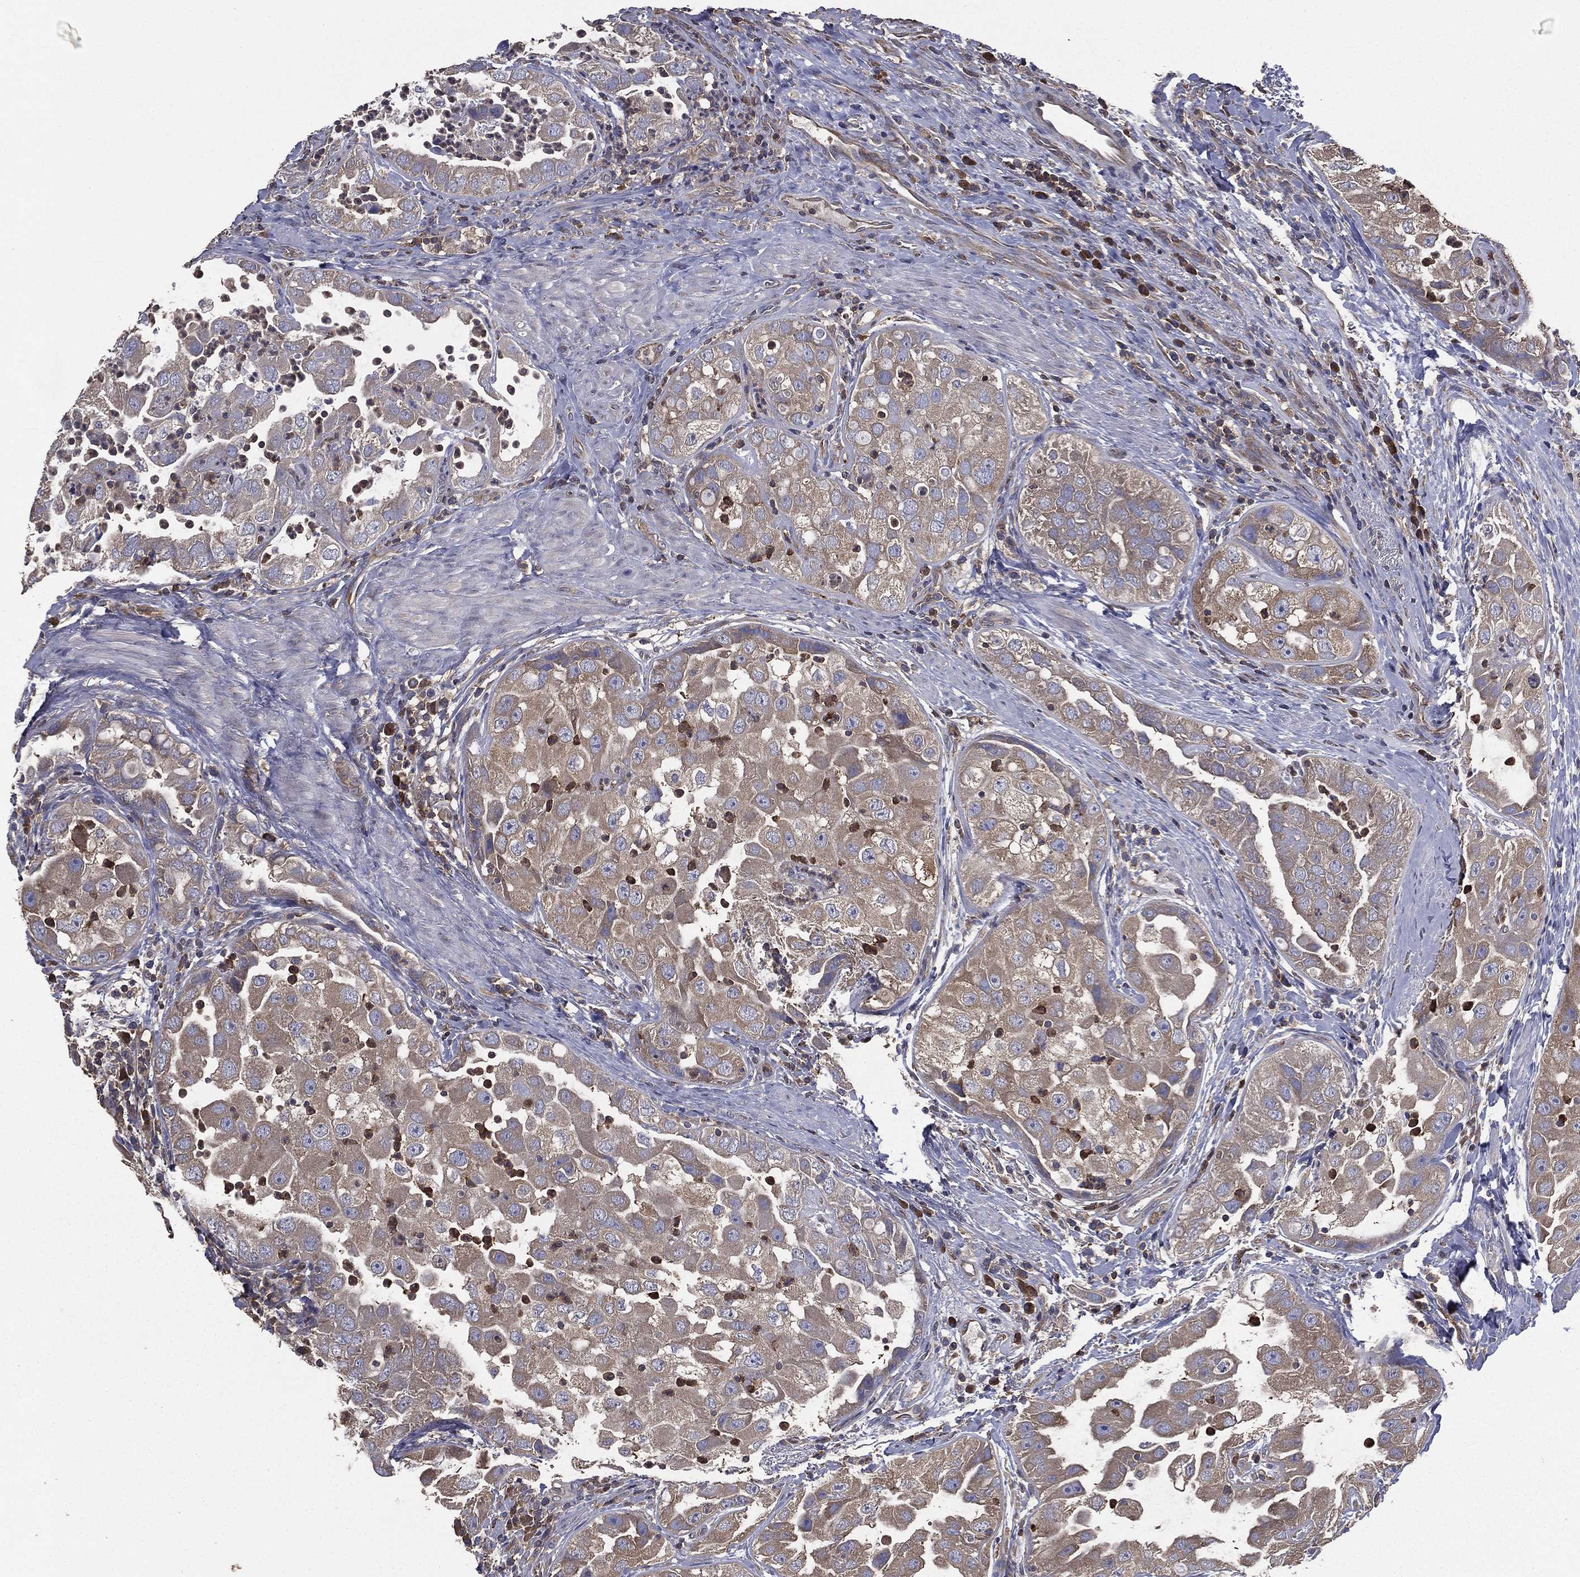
{"staining": {"intensity": "weak", "quantity": ">75%", "location": "cytoplasmic/membranous"}, "tissue": "urothelial cancer", "cell_type": "Tumor cells", "image_type": "cancer", "snomed": [{"axis": "morphology", "description": "Urothelial carcinoma, High grade"}, {"axis": "topography", "description": "Urinary bladder"}], "caption": "Human urothelial cancer stained for a protein (brown) shows weak cytoplasmic/membranous positive positivity in about >75% of tumor cells.", "gene": "SARS1", "patient": {"sex": "female", "age": 41}}